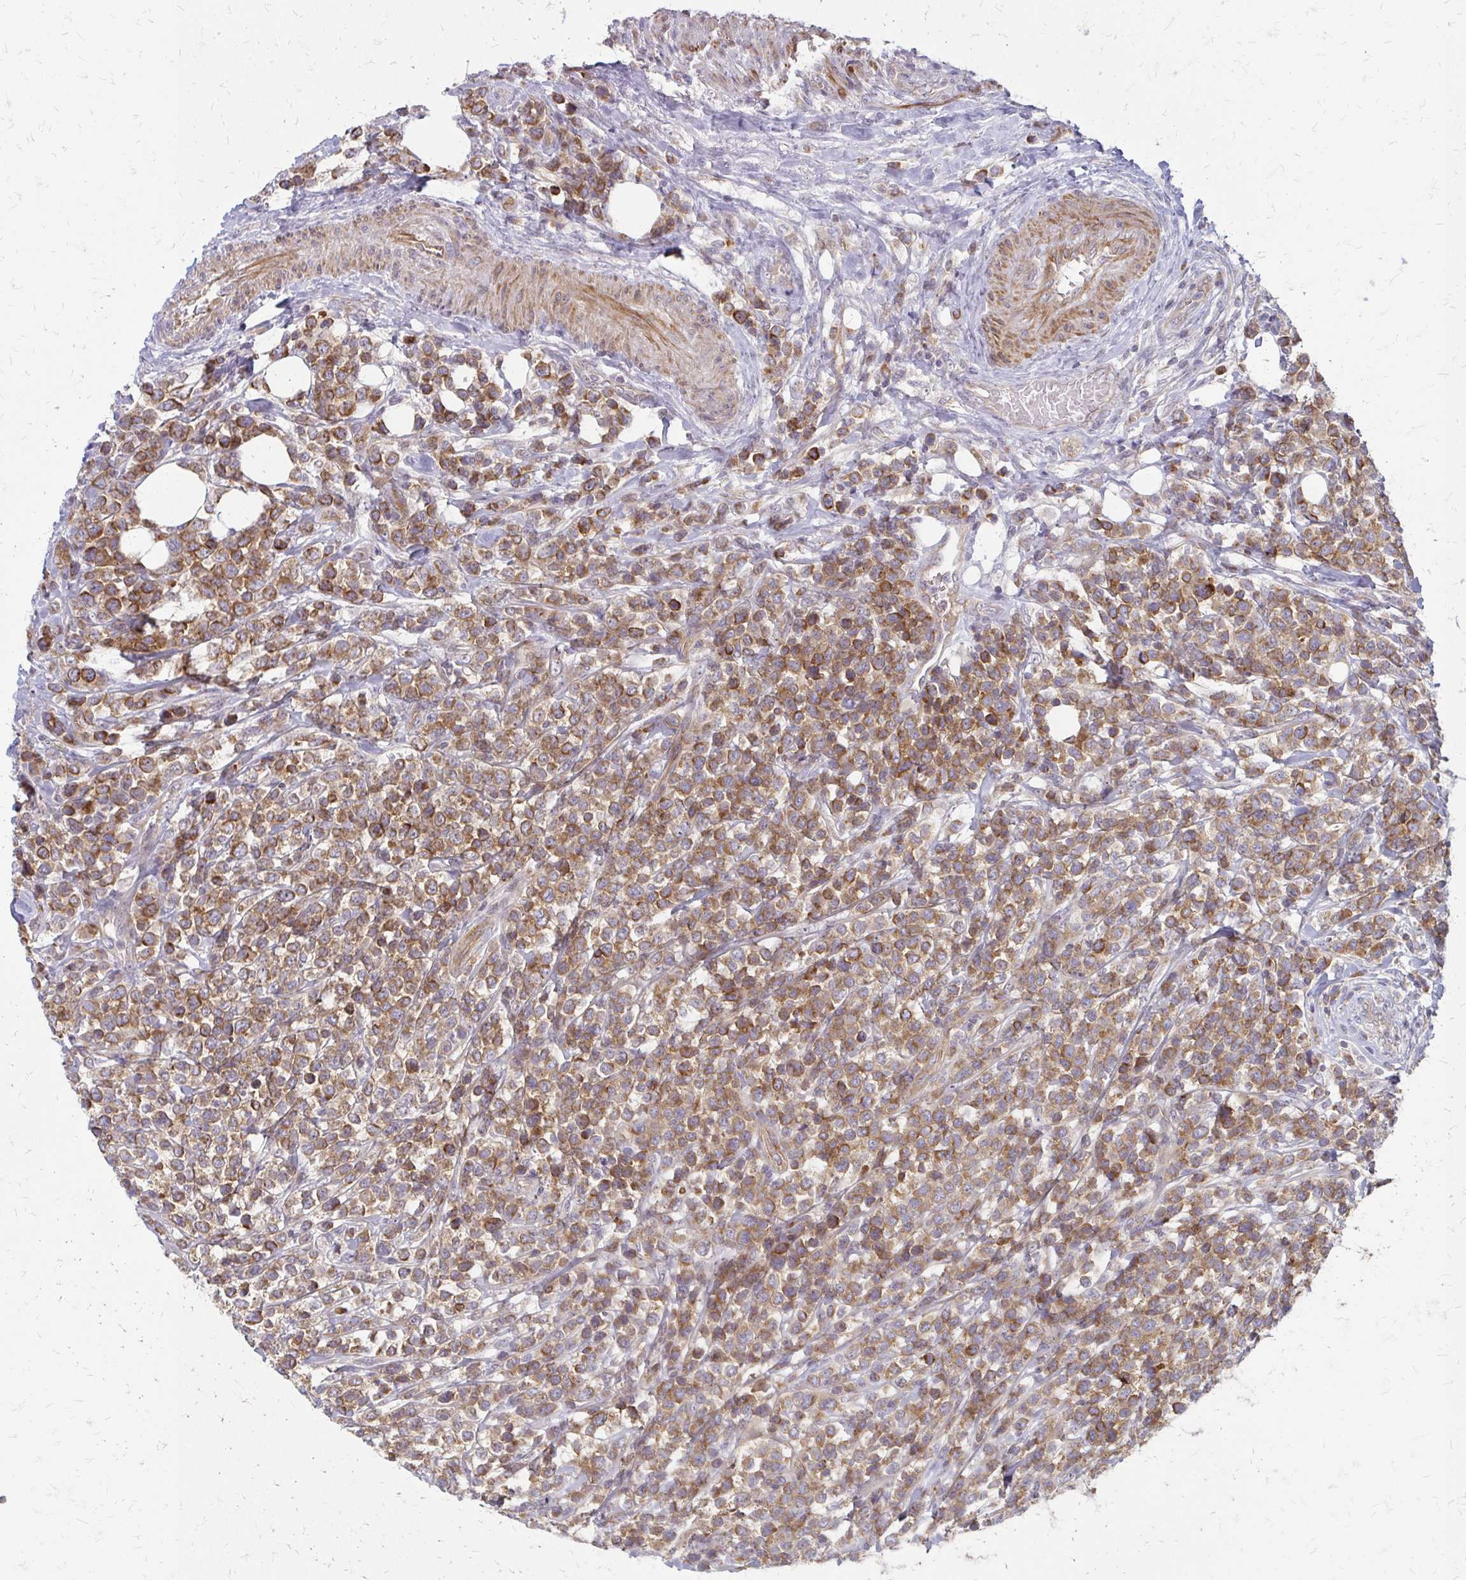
{"staining": {"intensity": "moderate", "quantity": ">75%", "location": "cytoplasmic/membranous"}, "tissue": "lymphoma", "cell_type": "Tumor cells", "image_type": "cancer", "snomed": [{"axis": "morphology", "description": "Malignant lymphoma, non-Hodgkin's type, High grade"}, {"axis": "topography", "description": "Soft tissue"}], "caption": "Tumor cells reveal medium levels of moderate cytoplasmic/membranous expression in about >75% of cells in human lymphoma.", "gene": "ZNF383", "patient": {"sex": "female", "age": 56}}